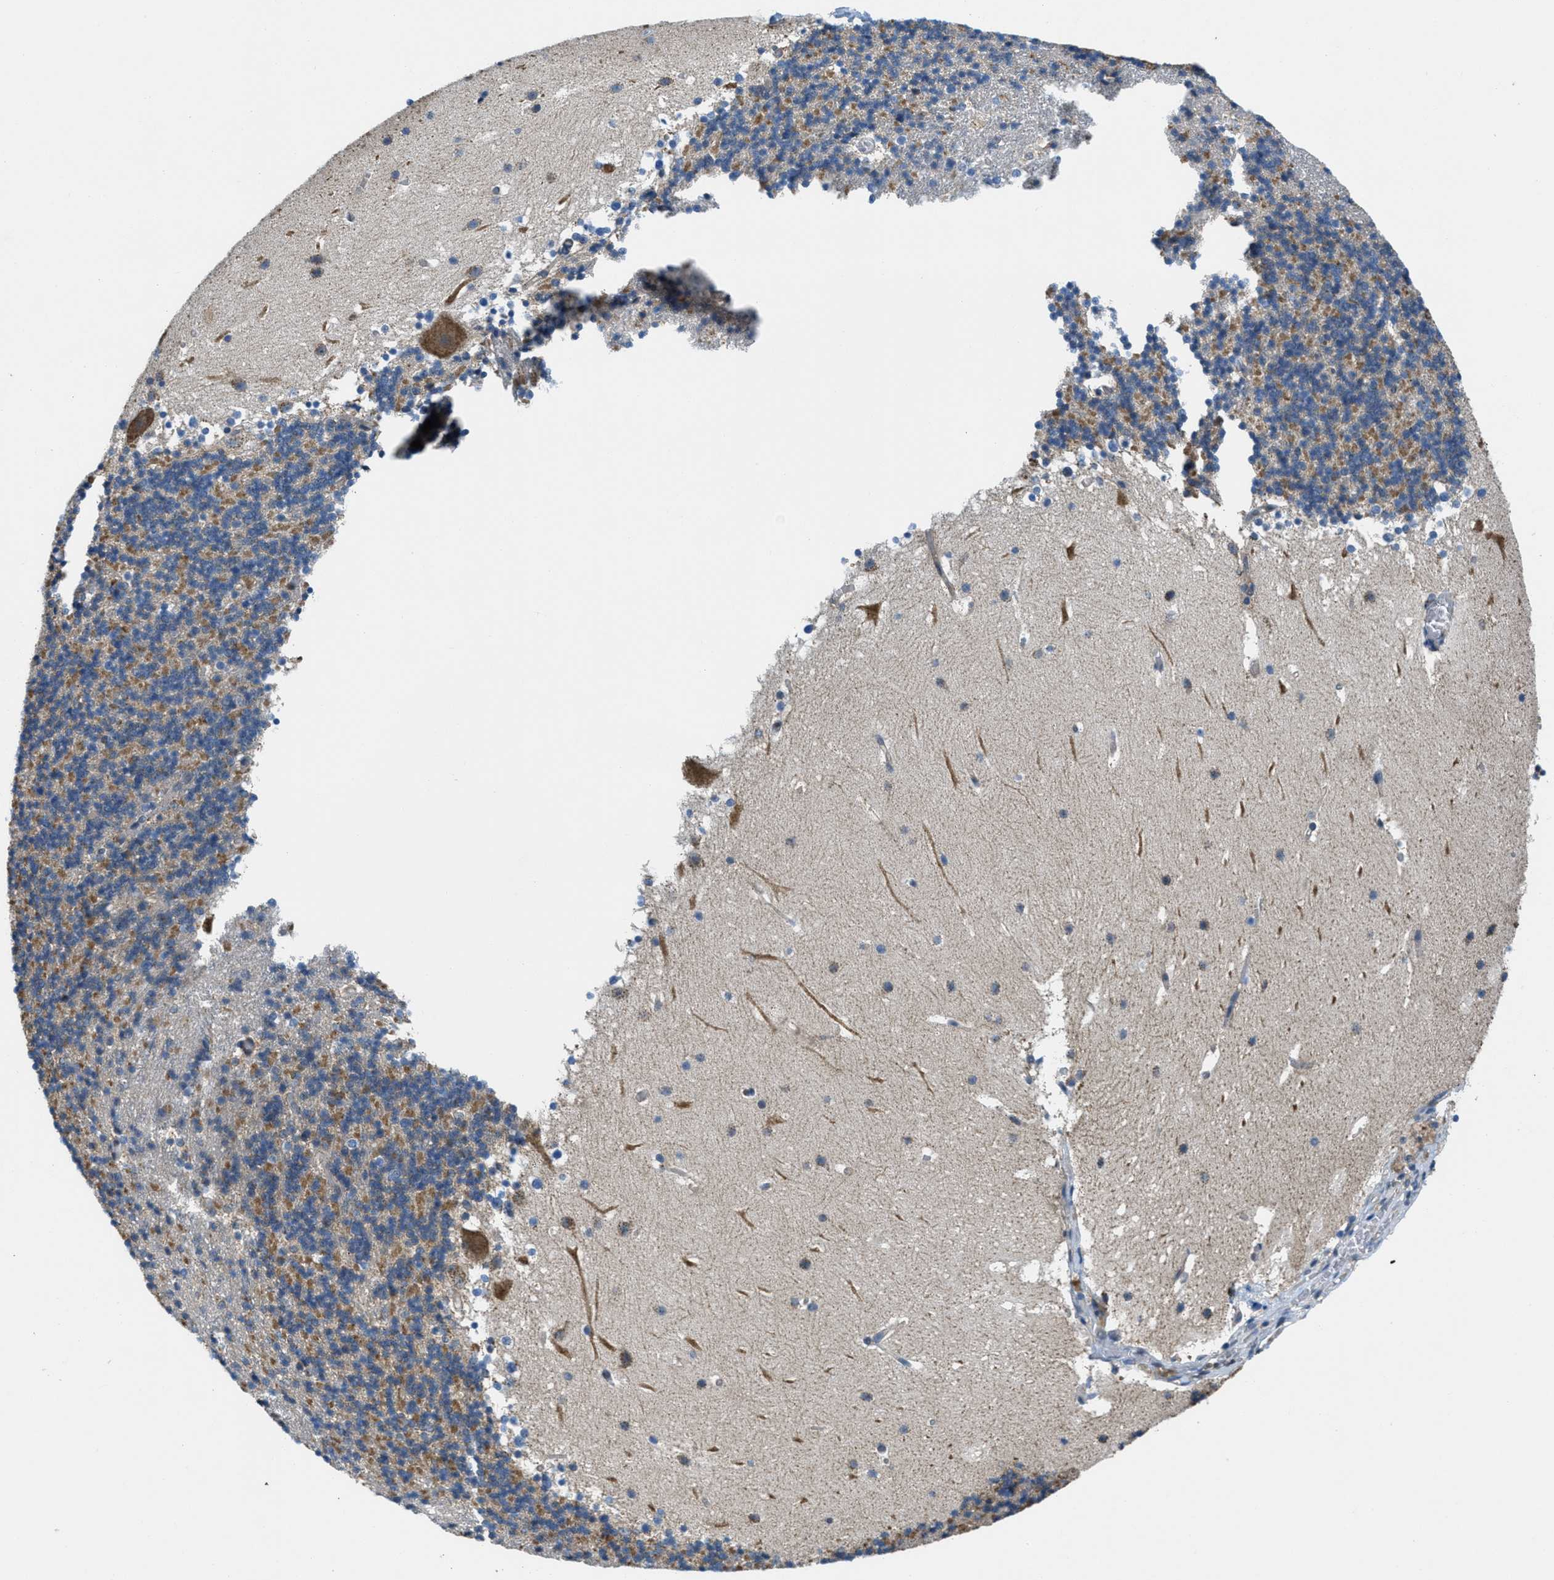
{"staining": {"intensity": "moderate", "quantity": "25%-75%", "location": "cytoplasmic/membranous"}, "tissue": "cerebellum", "cell_type": "Cells in granular layer", "image_type": "normal", "snomed": [{"axis": "morphology", "description": "Normal tissue, NOS"}, {"axis": "topography", "description": "Cerebellum"}], "caption": "DAB (3,3'-diaminobenzidine) immunohistochemical staining of unremarkable human cerebellum shows moderate cytoplasmic/membranous protein positivity in about 25%-75% of cells in granular layer. Using DAB (3,3'-diaminobenzidine) (brown) and hematoxylin (blue) stains, captured at high magnification using brightfield microscopy.", "gene": "PIP5K1C", "patient": {"sex": "male", "age": 45}}